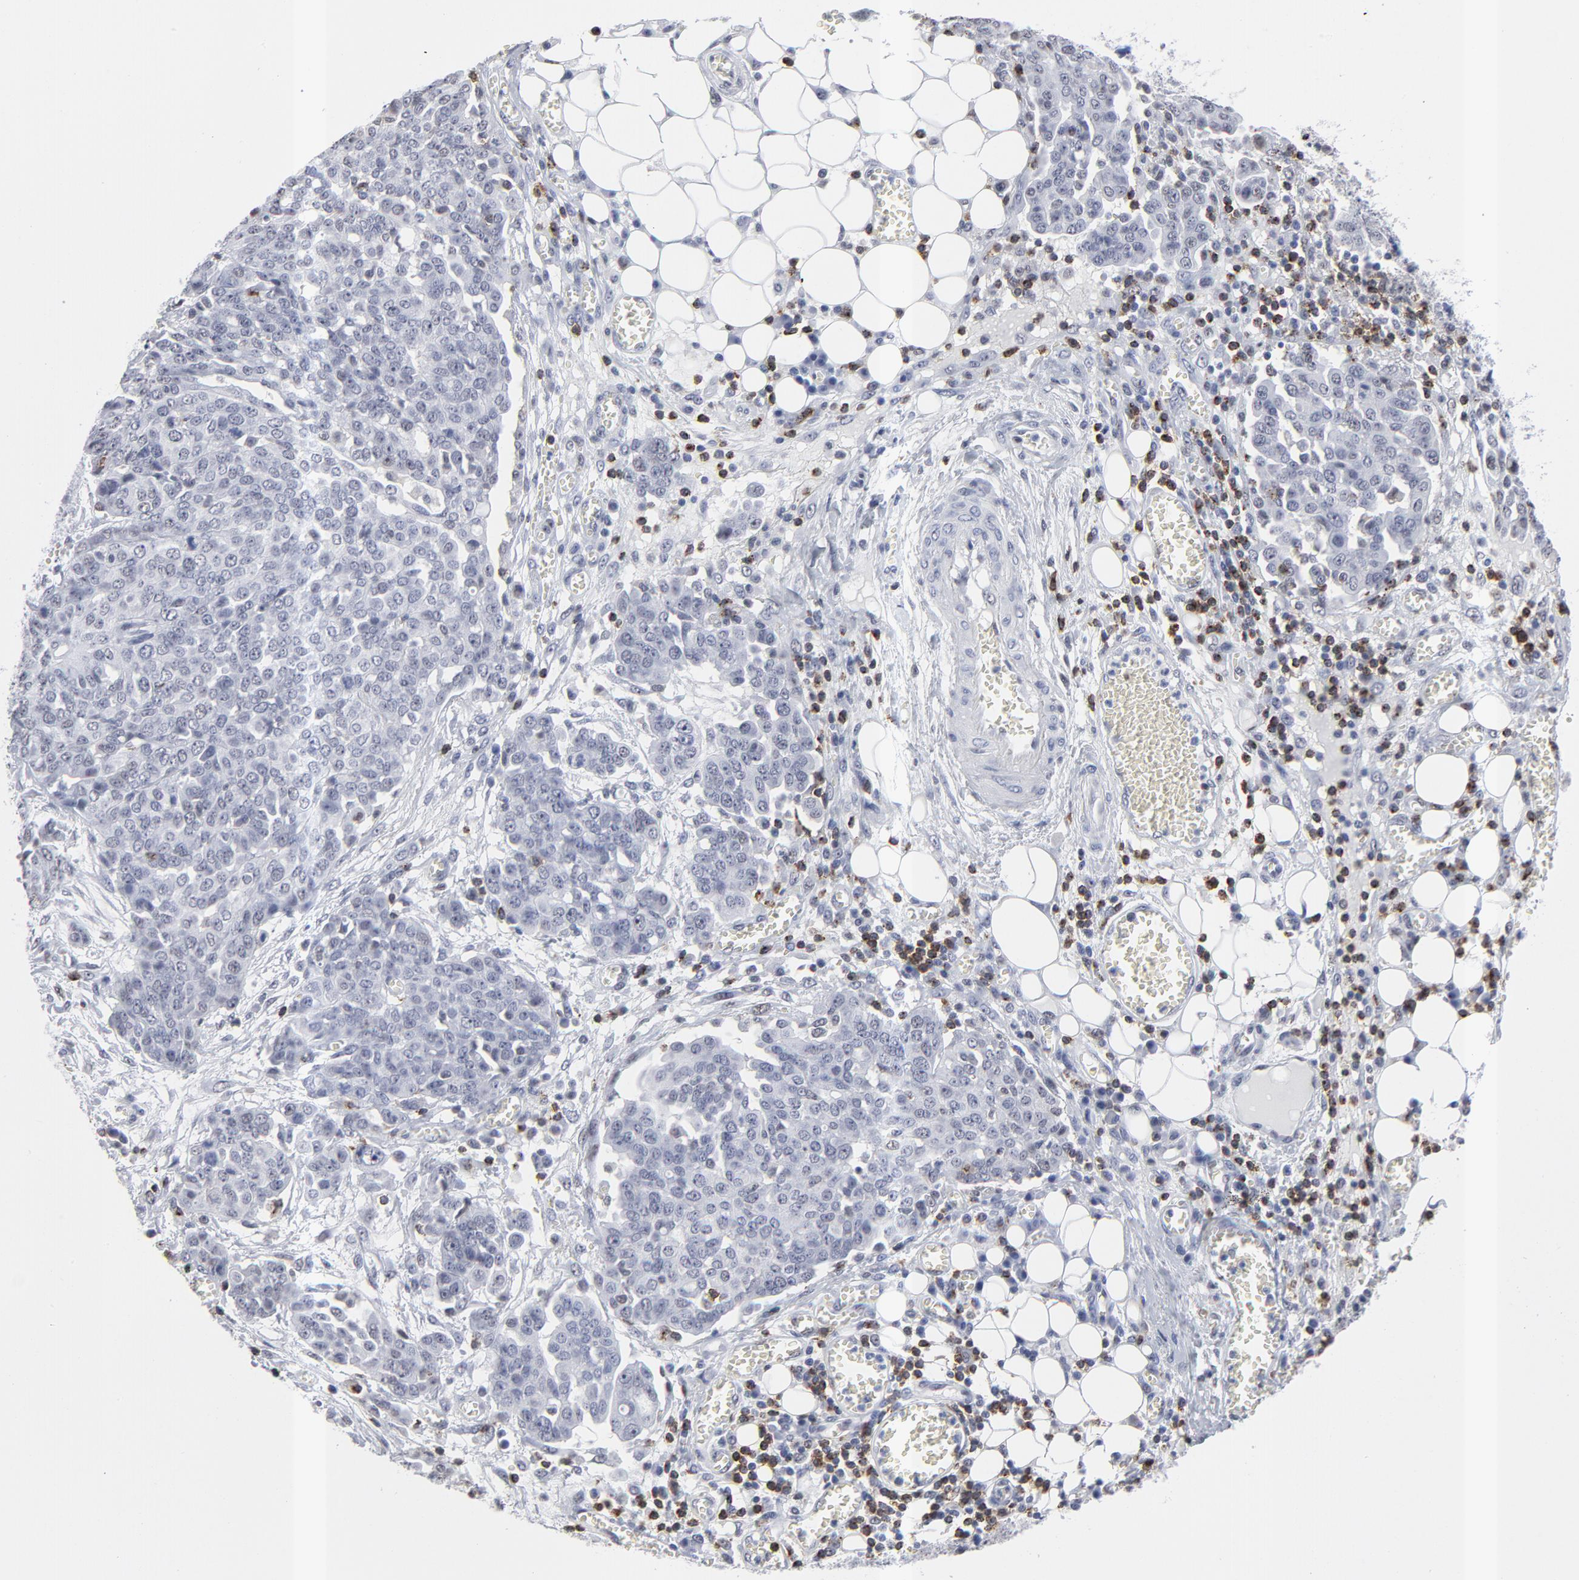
{"staining": {"intensity": "negative", "quantity": "none", "location": "none"}, "tissue": "ovarian cancer", "cell_type": "Tumor cells", "image_type": "cancer", "snomed": [{"axis": "morphology", "description": "Cystadenocarcinoma, serous, NOS"}, {"axis": "topography", "description": "Soft tissue"}, {"axis": "topography", "description": "Ovary"}], "caption": "IHC image of neoplastic tissue: ovarian cancer stained with DAB shows no significant protein expression in tumor cells. (Stains: DAB IHC with hematoxylin counter stain, Microscopy: brightfield microscopy at high magnification).", "gene": "CD2", "patient": {"sex": "female", "age": 57}}